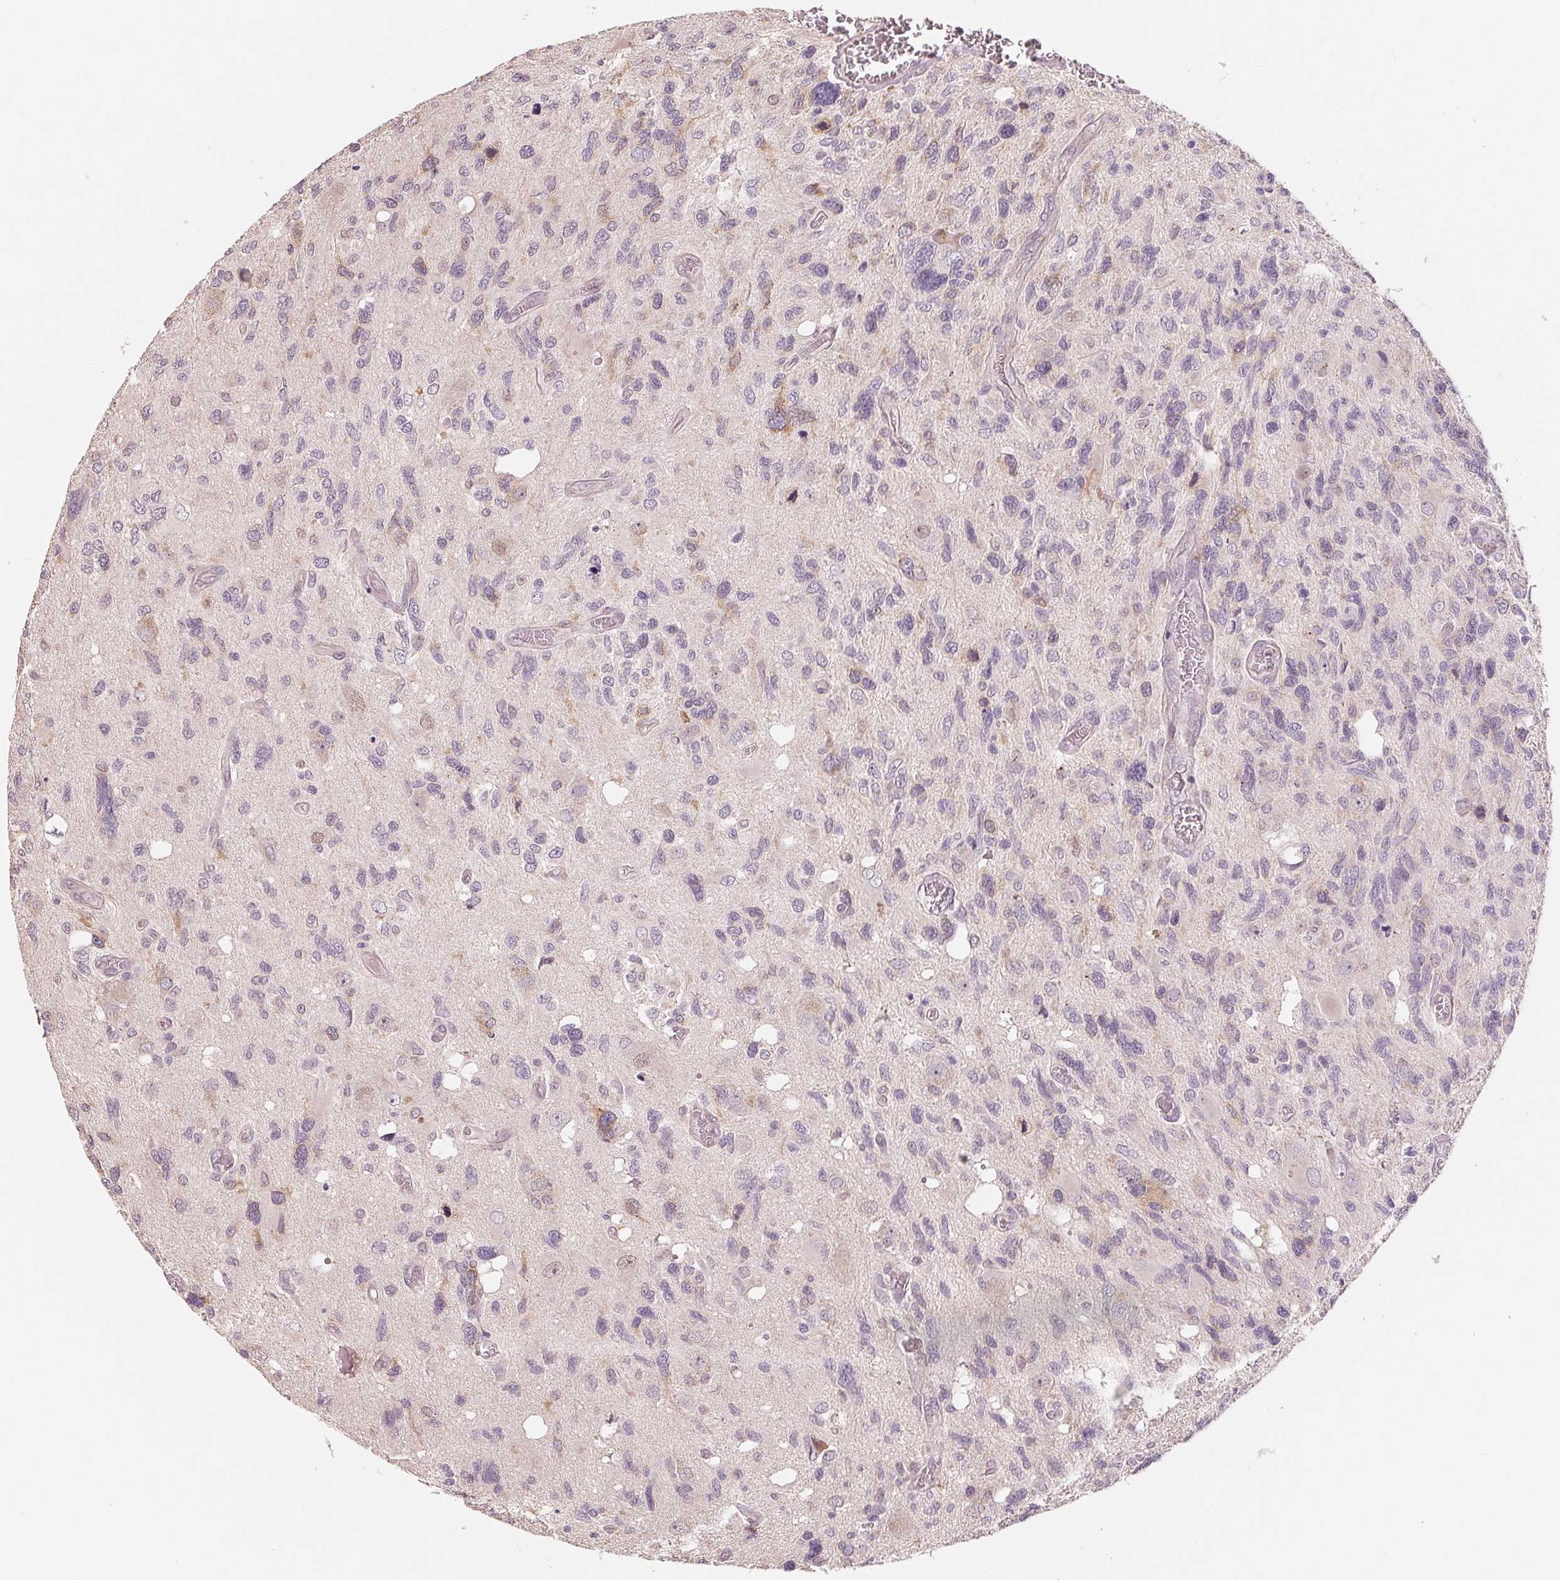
{"staining": {"intensity": "weak", "quantity": "<25%", "location": "cytoplasmic/membranous"}, "tissue": "glioma", "cell_type": "Tumor cells", "image_type": "cancer", "snomed": [{"axis": "morphology", "description": "Glioma, malignant, High grade"}, {"axis": "topography", "description": "Brain"}], "caption": "Immunohistochemical staining of human high-grade glioma (malignant) exhibits no significant expression in tumor cells.", "gene": "AQP8", "patient": {"sex": "male", "age": 49}}